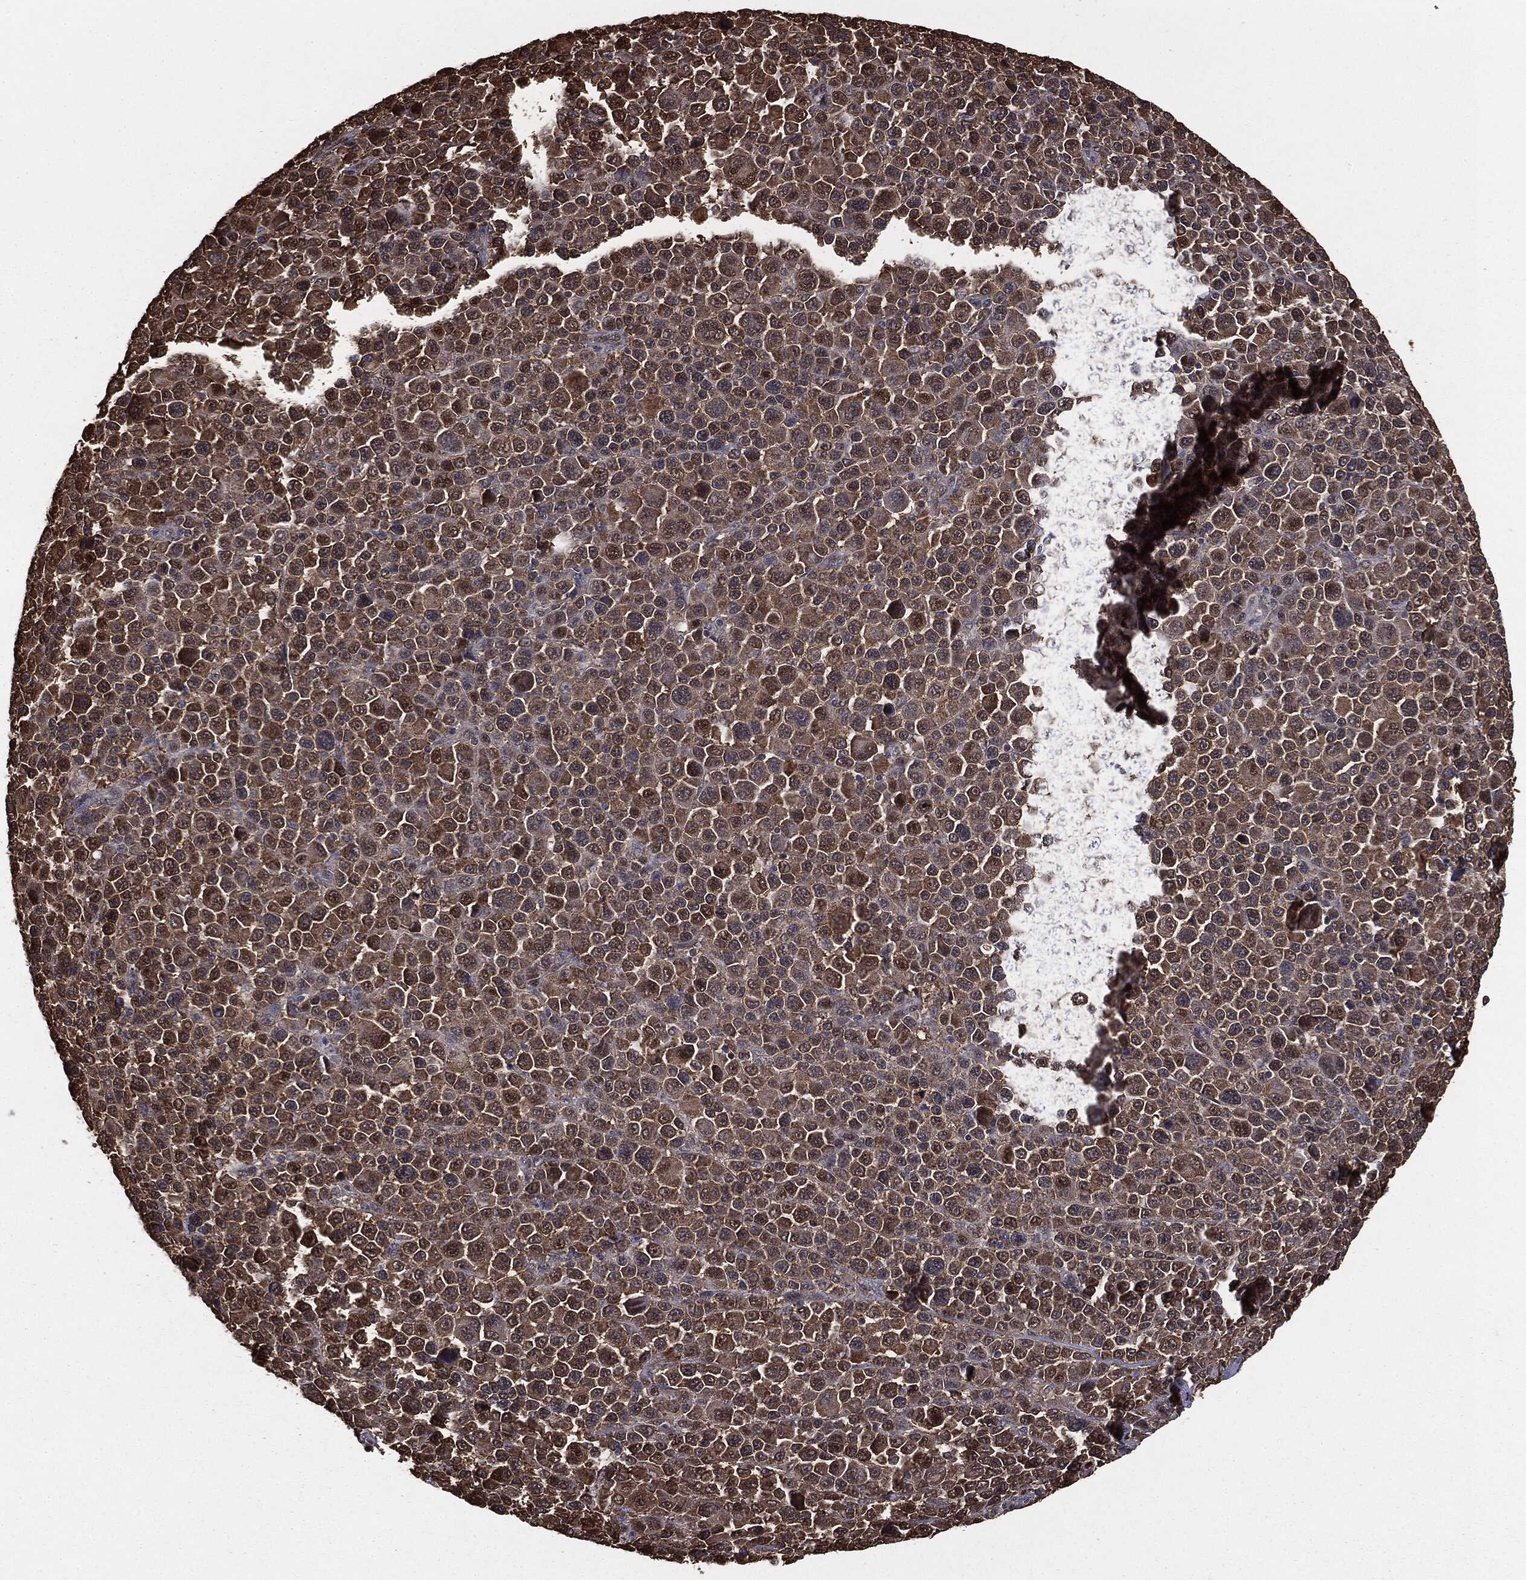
{"staining": {"intensity": "moderate", "quantity": "25%-75%", "location": "cytoplasmic/membranous"}, "tissue": "melanoma", "cell_type": "Tumor cells", "image_type": "cancer", "snomed": [{"axis": "morphology", "description": "Malignant melanoma, NOS"}, {"axis": "topography", "description": "Skin"}], "caption": "Melanoma tissue shows moderate cytoplasmic/membranous expression in about 25%-75% of tumor cells Nuclei are stained in blue.", "gene": "NME1", "patient": {"sex": "female", "age": 57}}